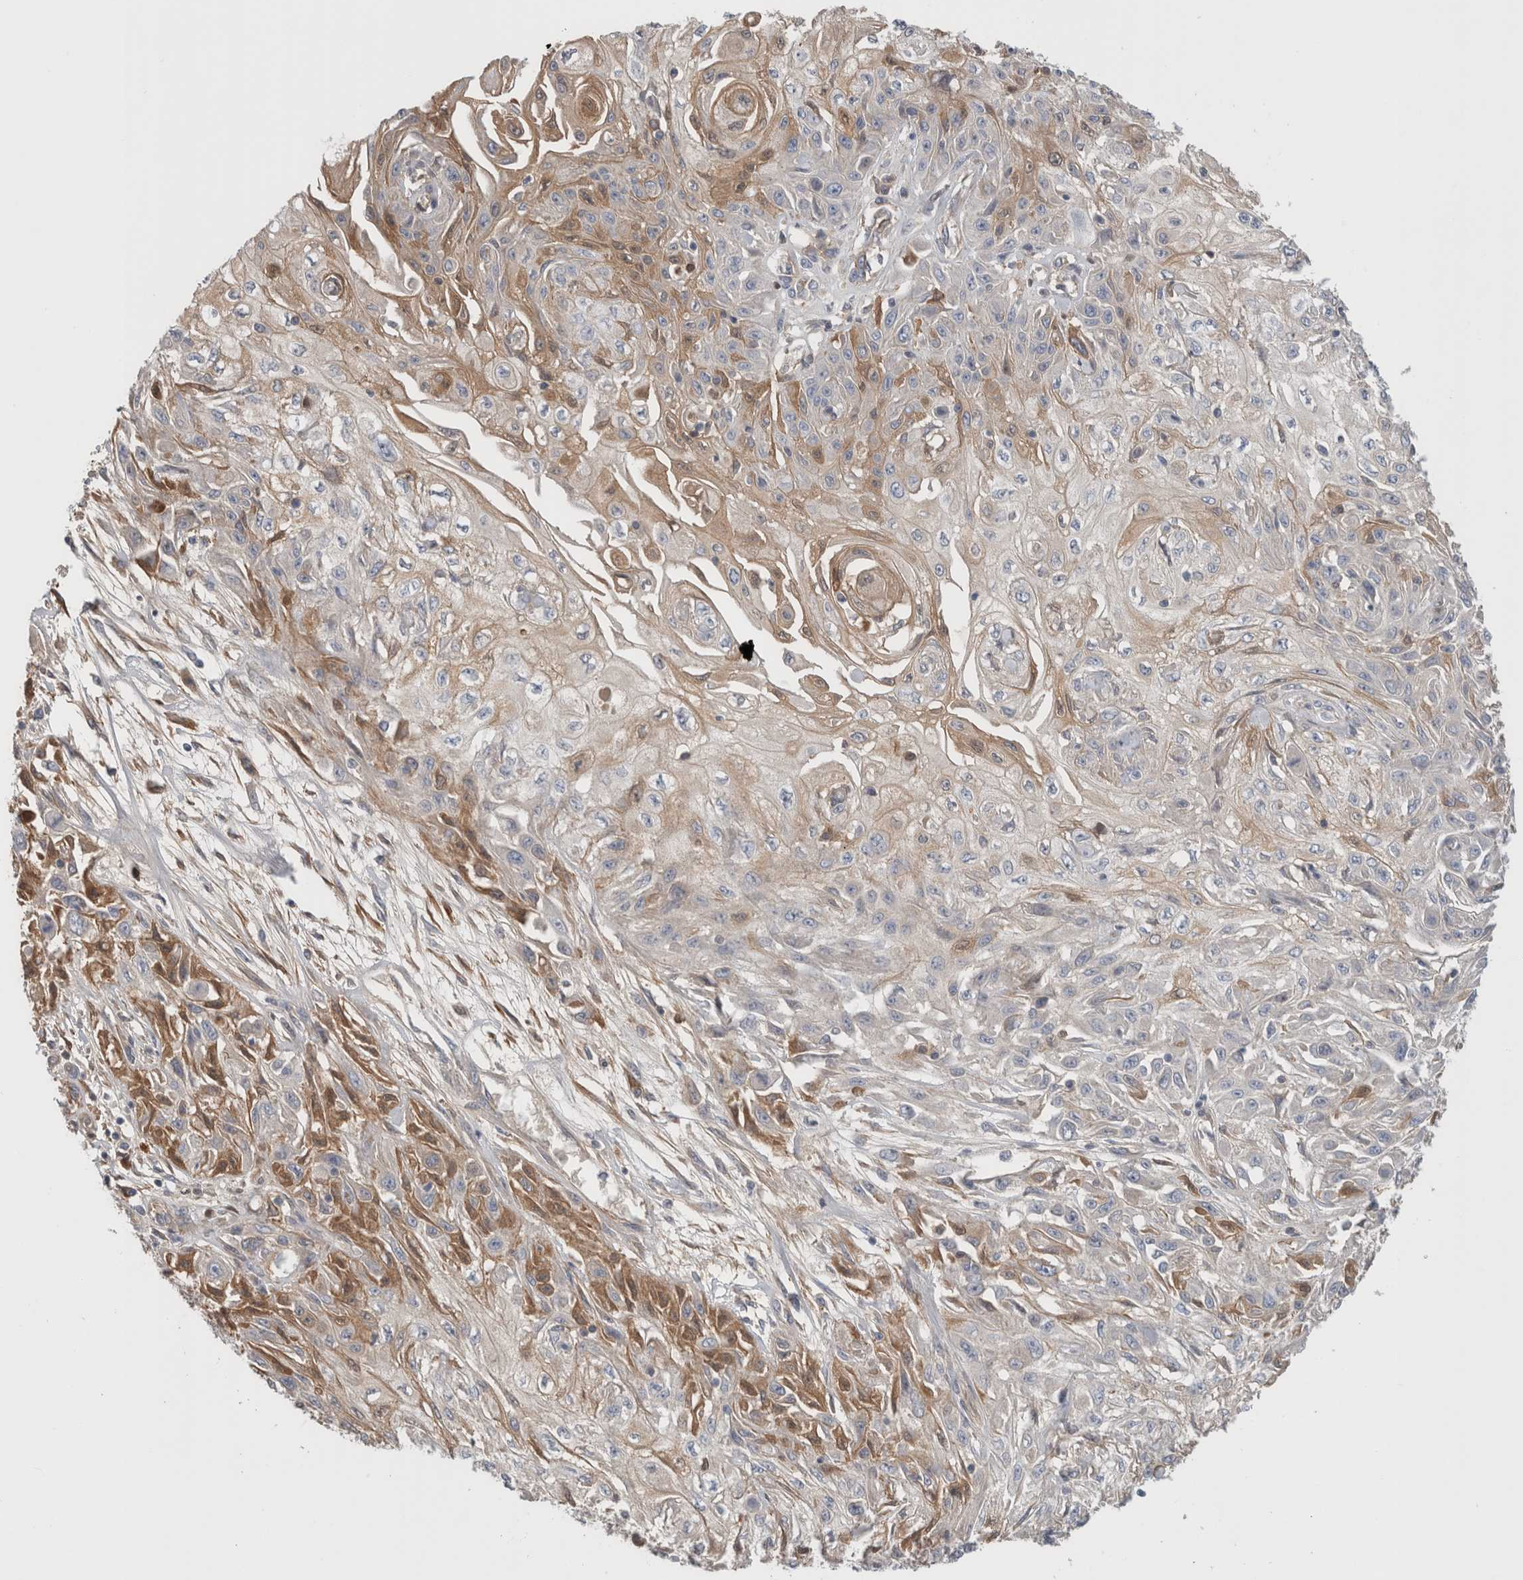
{"staining": {"intensity": "moderate", "quantity": "<25%", "location": "cytoplasmic/membranous"}, "tissue": "skin cancer", "cell_type": "Tumor cells", "image_type": "cancer", "snomed": [{"axis": "morphology", "description": "Squamous cell carcinoma, NOS"}, {"axis": "morphology", "description": "Squamous cell carcinoma, metastatic, NOS"}, {"axis": "topography", "description": "Skin"}, {"axis": "topography", "description": "Lymph node"}], "caption": "Immunohistochemistry (IHC) of human metastatic squamous cell carcinoma (skin) shows low levels of moderate cytoplasmic/membranous staining in about <25% of tumor cells.", "gene": "CFI", "patient": {"sex": "male", "age": 75}}